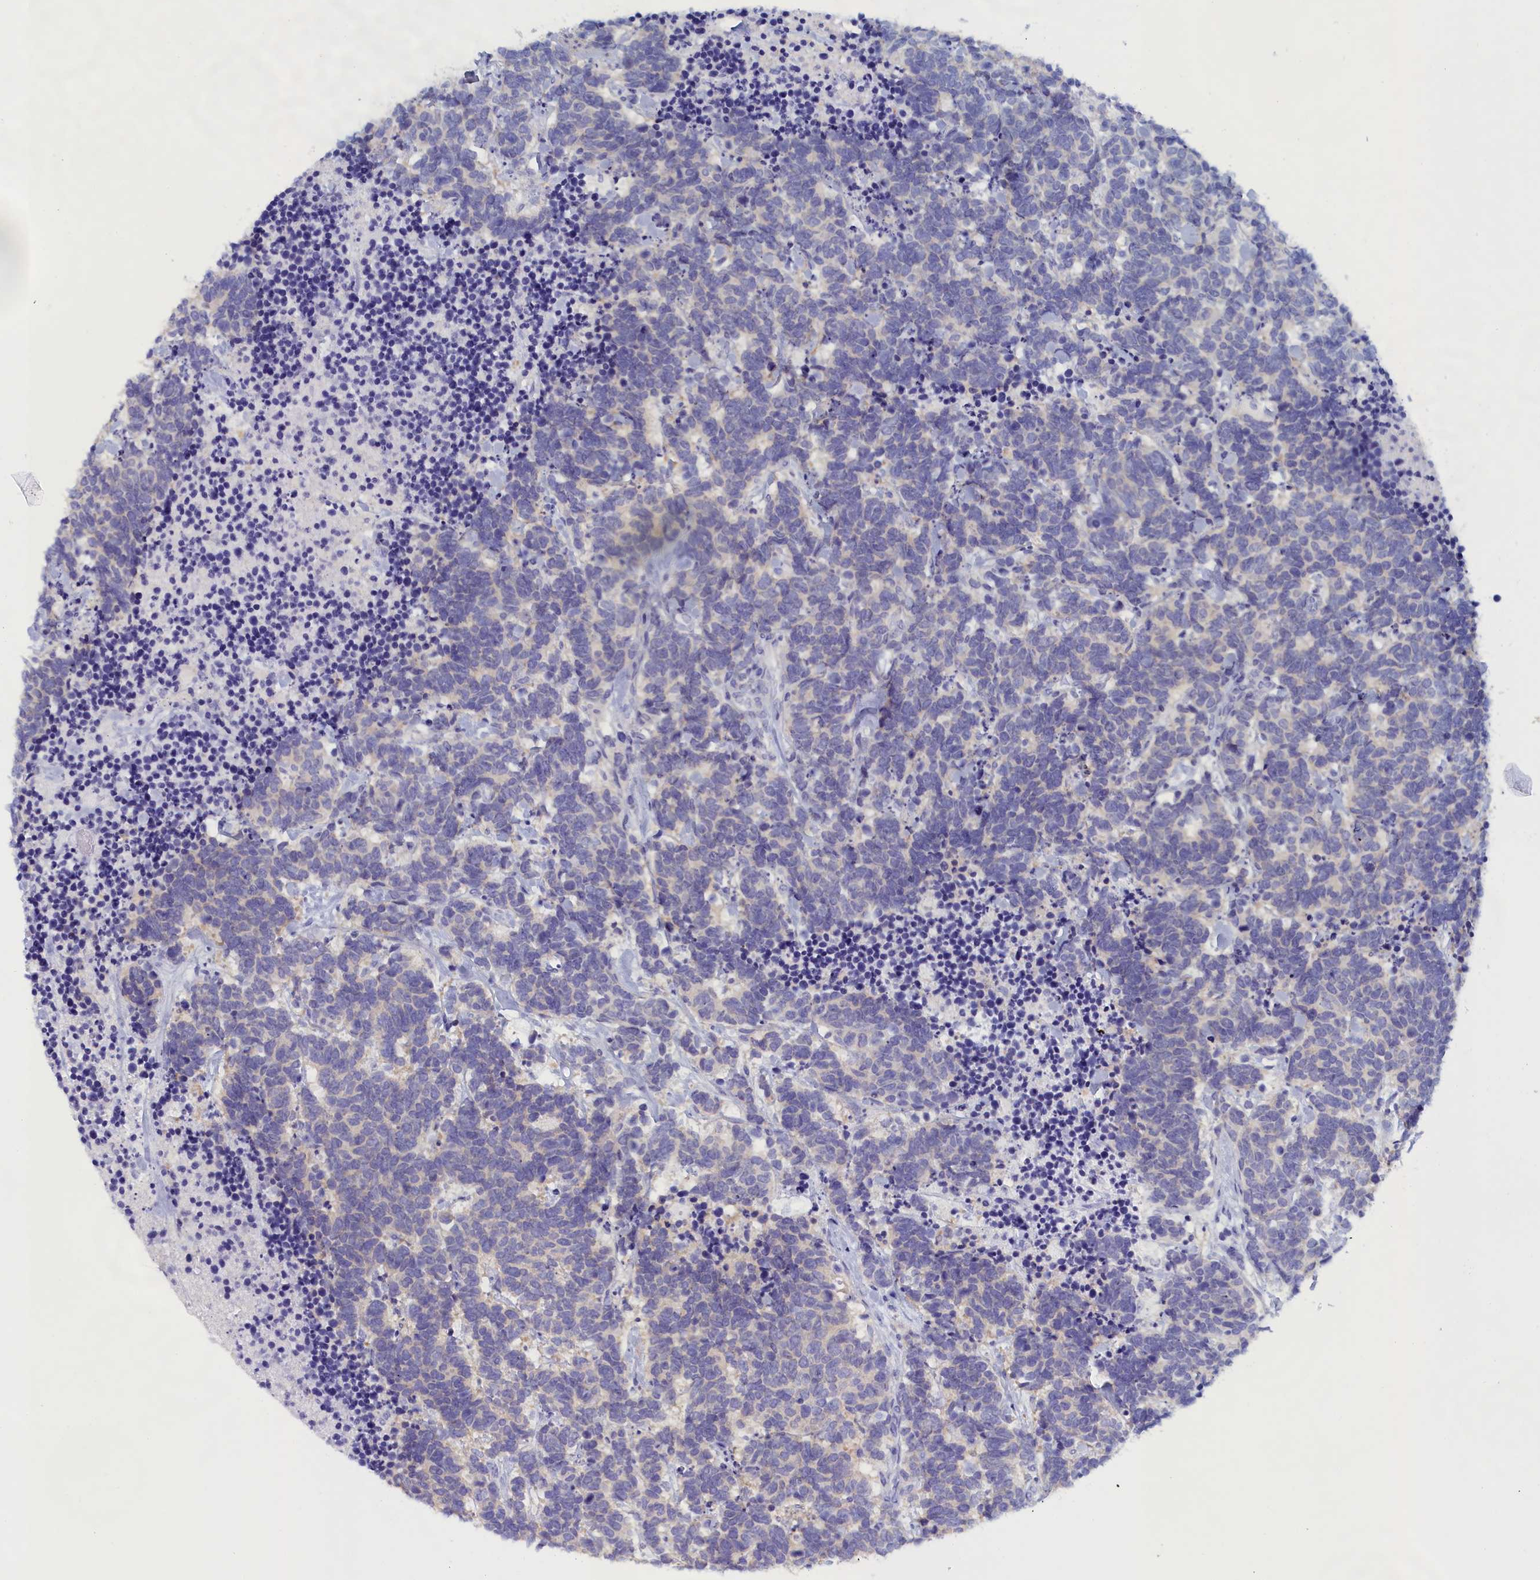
{"staining": {"intensity": "negative", "quantity": "none", "location": "none"}, "tissue": "carcinoid", "cell_type": "Tumor cells", "image_type": "cancer", "snomed": [{"axis": "morphology", "description": "Carcinoma, NOS"}, {"axis": "morphology", "description": "Carcinoid, malignant, NOS"}, {"axis": "topography", "description": "Prostate"}], "caption": "IHC image of neoplastic tissue: carcinoid stained with DAB (3,3'-diaminobenzidine) demonstrates no significant protein positivity in tumor cells.", "gene": "ANKRD2", "patient": {"sex": "male", "age": 57}}